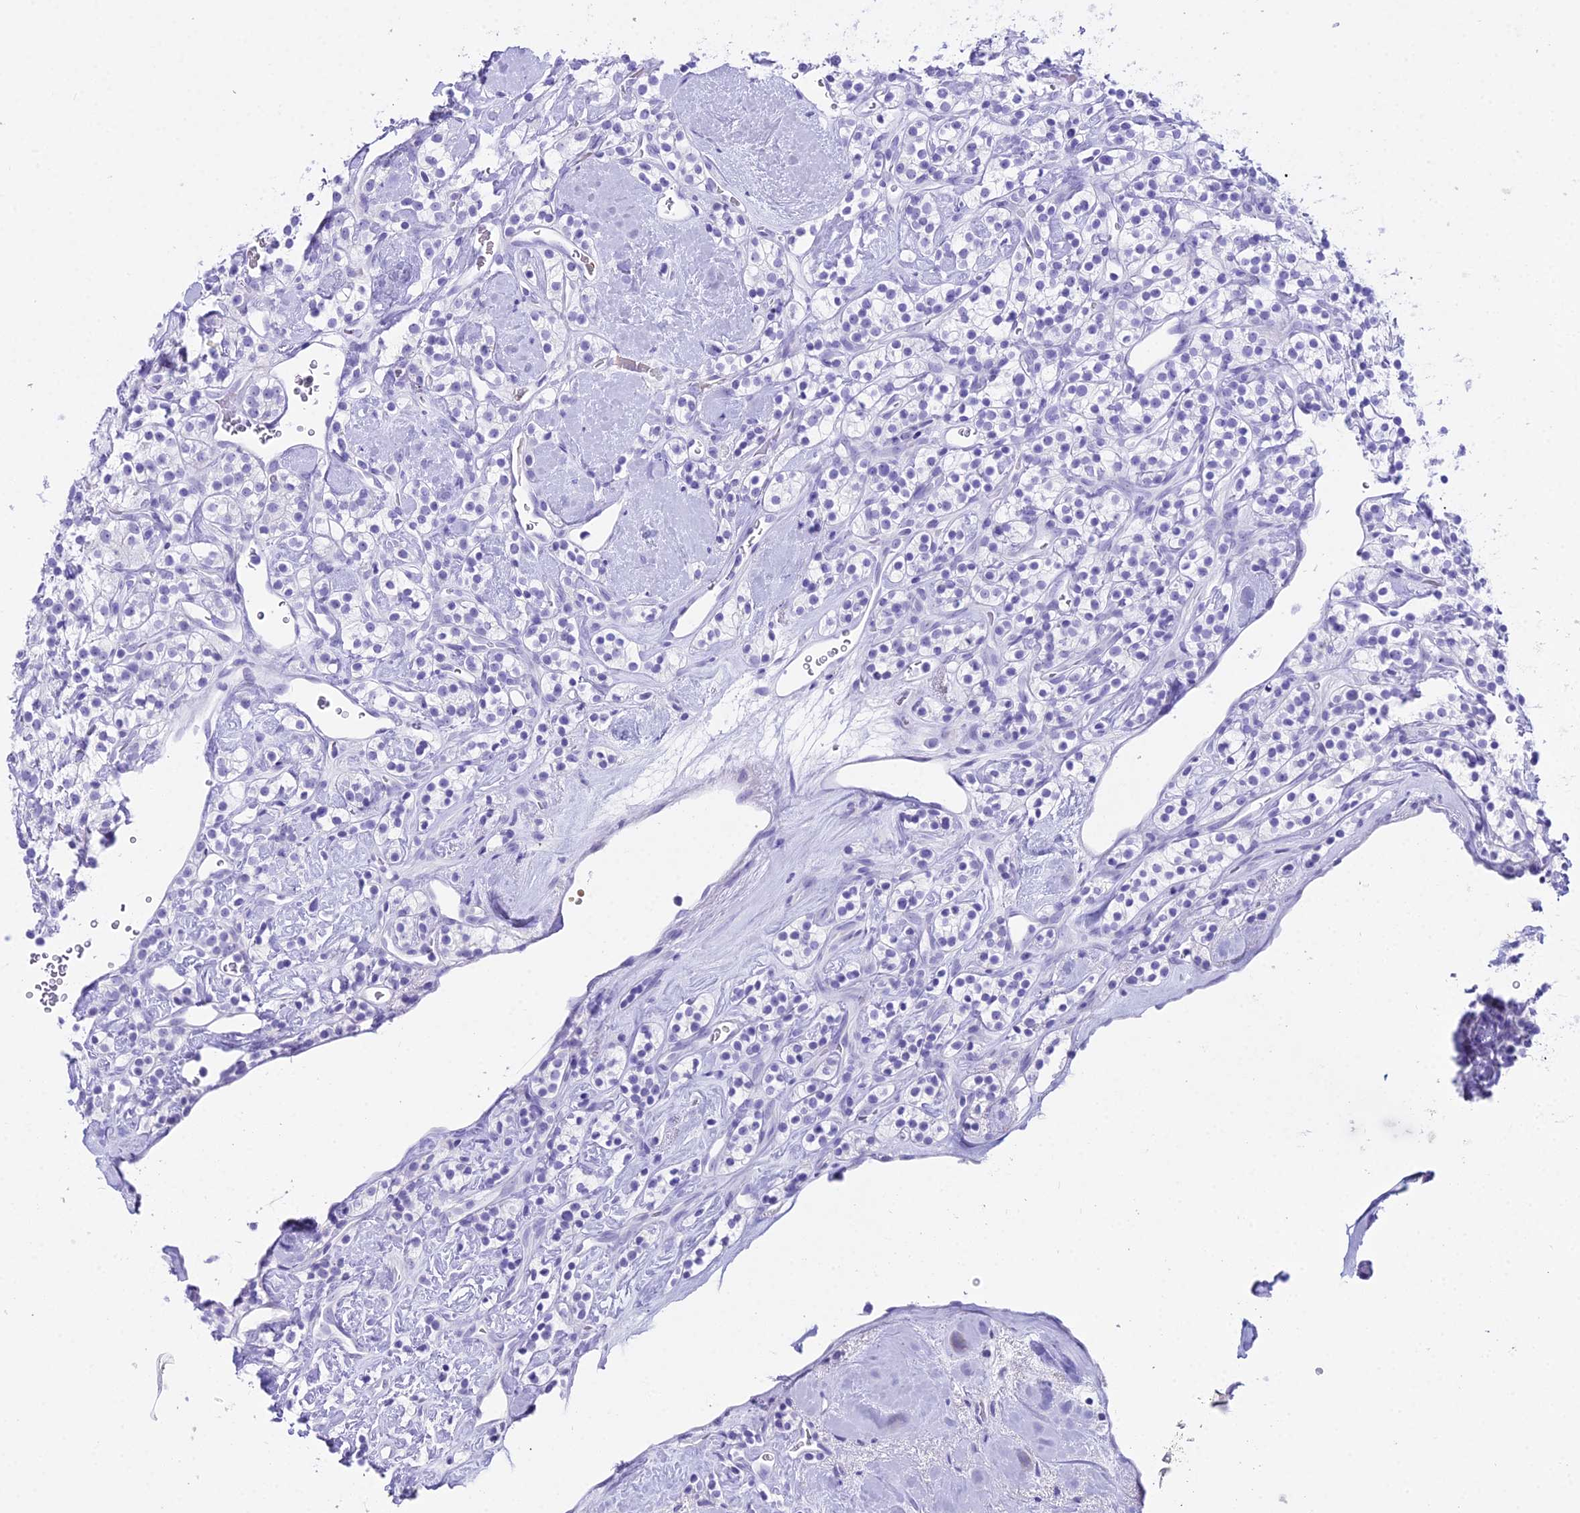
{"staining": {"intensity": "negative", "quantity": "none", "location": "none"}, "tissue": "renal cancer", "cell_type": "Tumor cells", "image_type": "cancer", "snomed": [{"axis": "morphology", "description": "Adenocarcinoma, NOS"}, {"axis": "topography", "description": "Kidney"}], "caption": "Immunohistochemistry histopathology image of renal cancer stained for a protein (brown), which displays no staining in tumor cells. (DAB immunohistochemistry visualized using brightfield microscopy, high magnification).", "gene": "RNPS1", "patient": {"sex": "male", "age": 77}}